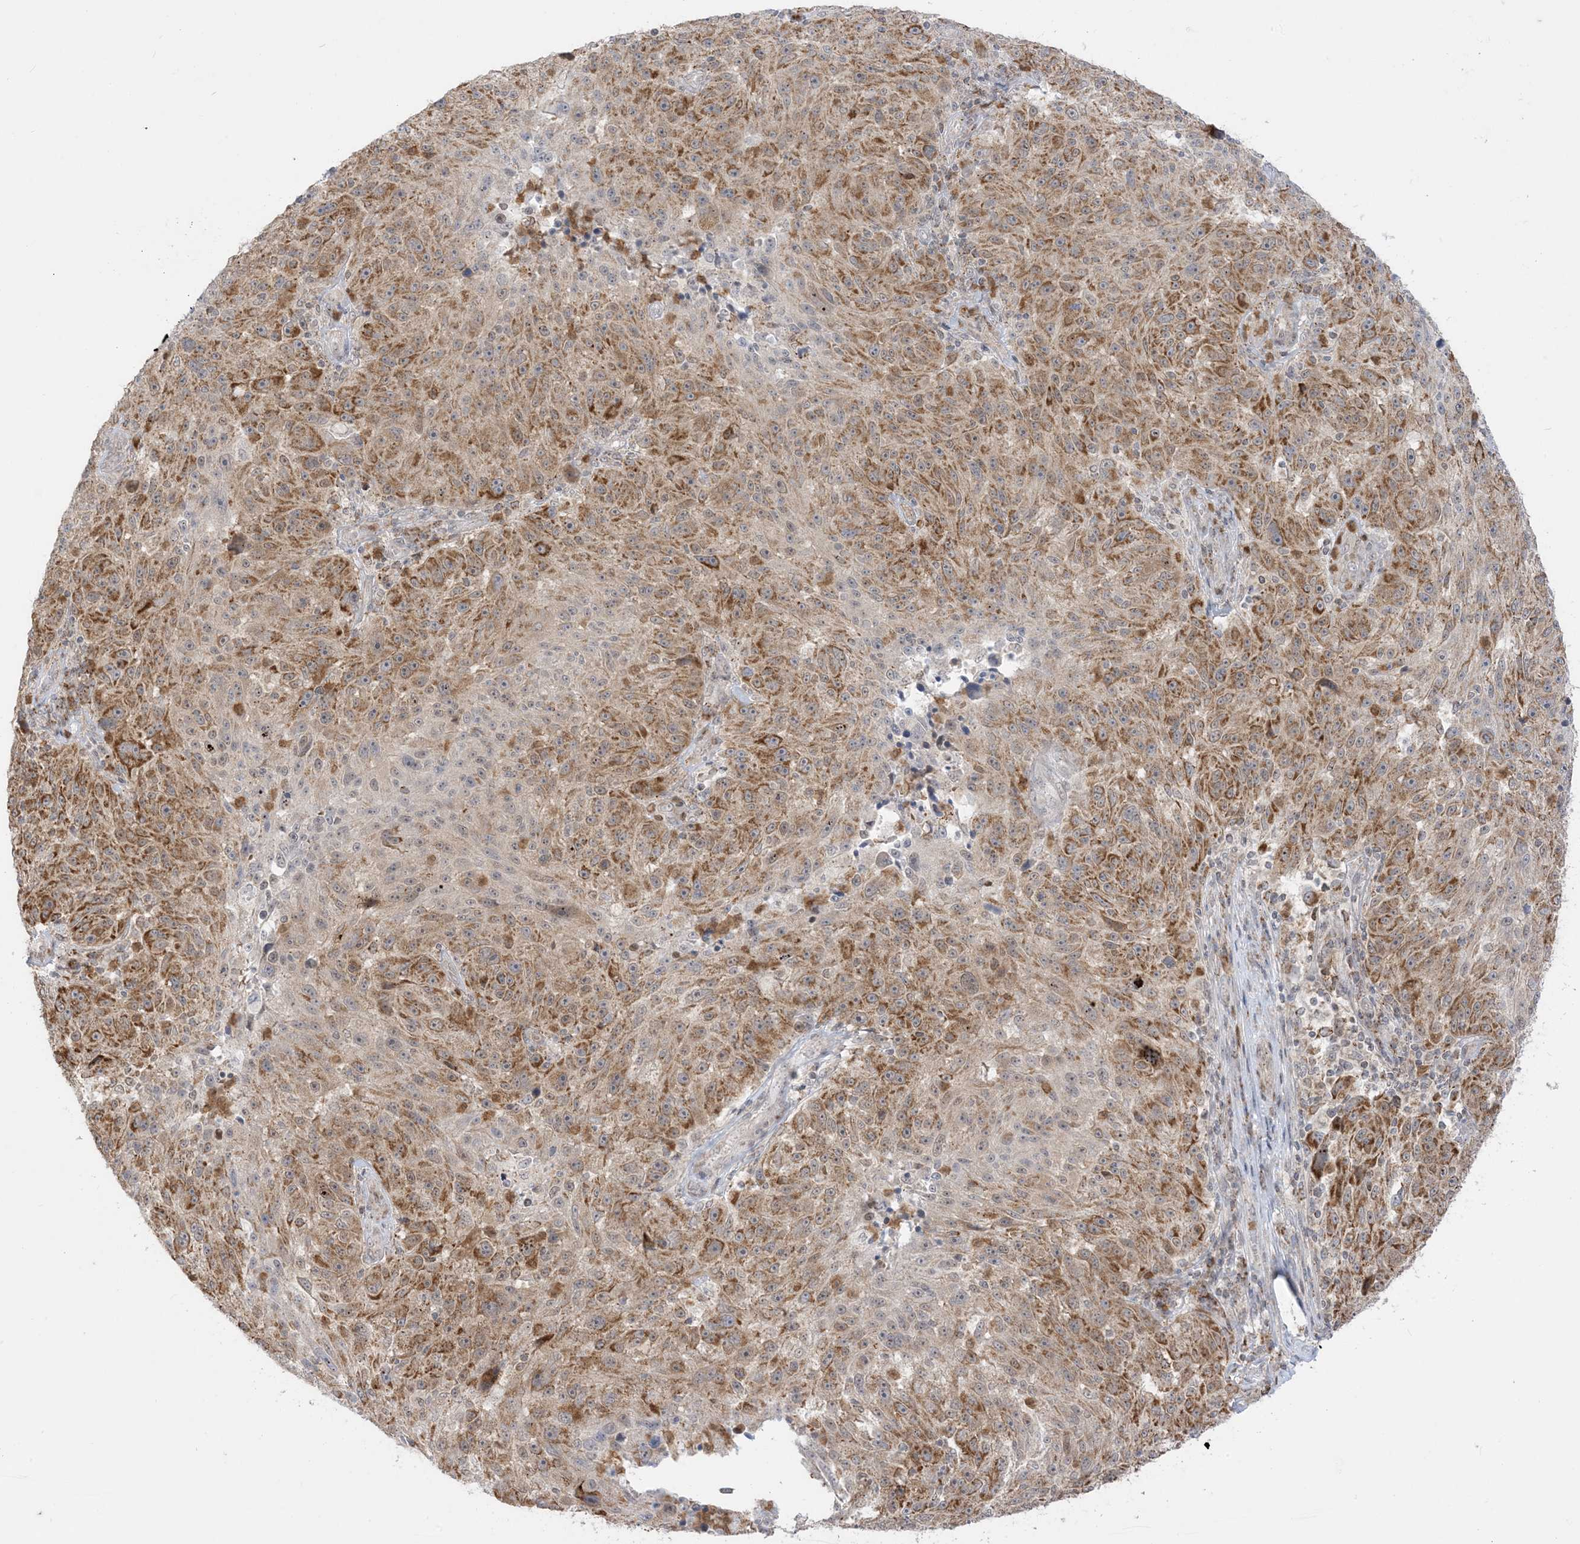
{"staining": {"intensity": "moderate", "quantity": ">75%", "location": "cytoplasmic/membranous"}, "tissue": "melanoma", "cell_type": "Tumor cells", "image_type": "cancer", "snomed": [{"axis": "morphology", "description": "Malignant melanoma, NOS"}, {"axis": "topography", "description": "Skin"}], "caption": "IHC of human melanoma reveals medium levels of moderate cytoplasmic/membranous expression in approximately >75% of tumor cells. Nuclei are stained in blue.", "gene": "KANSL3", "patient": {"sex": "male", "age": 53}}